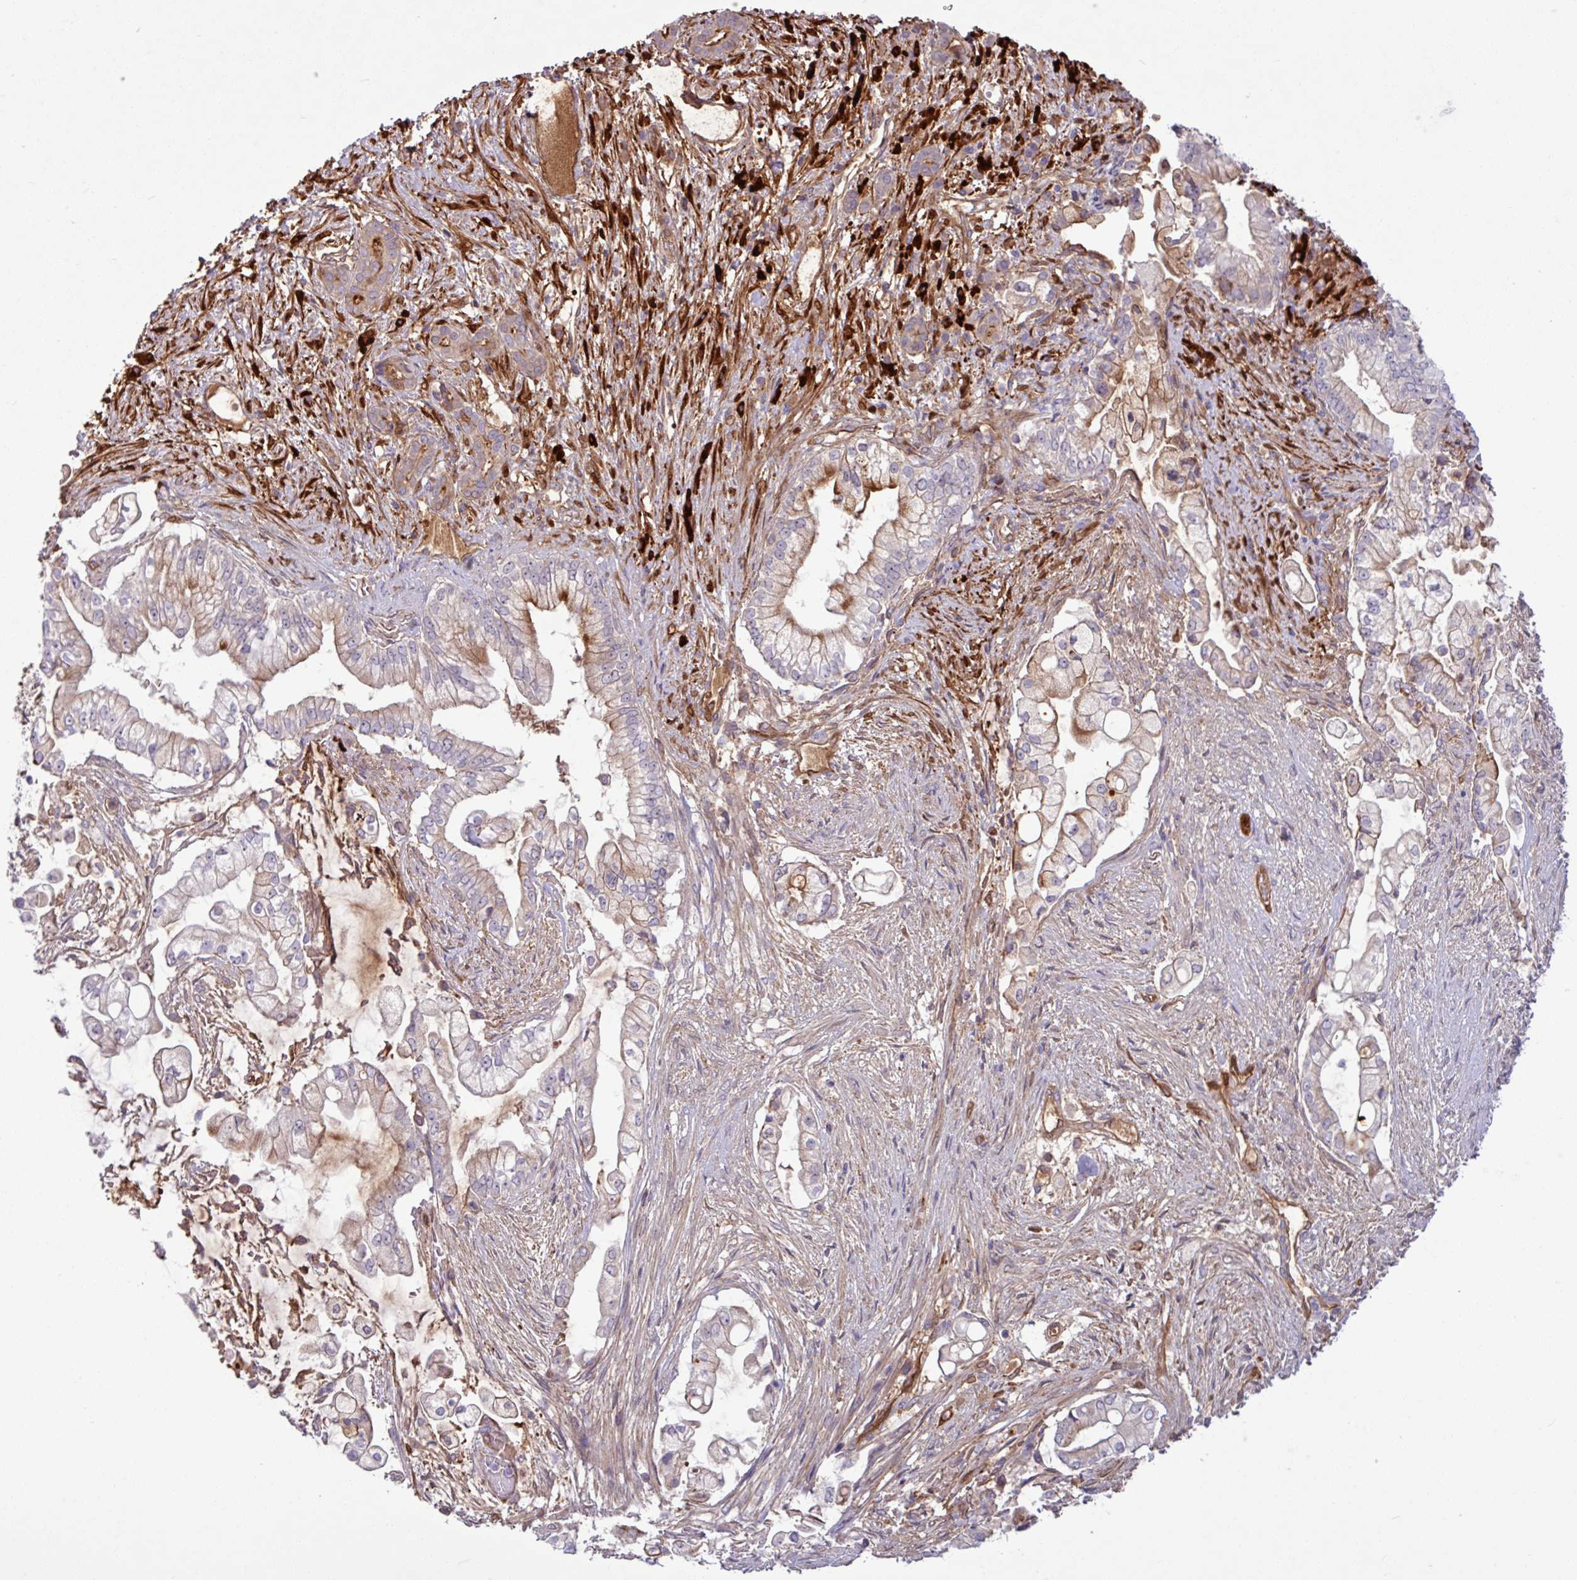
{"staining": {"intensity": "moderate", "quantity": "25%-75%", "location": "cytoplasmic/membranous"}, "tissue": "pancreatic cancer", "cell_type": "Tumor cells", "image_type": "cancer", "snomed": [{"axis": "morphology", "description": "Adenocarcinoma, NOS"}, {"axis": "topography", "description": "Pancreas"}], "caption": "Immunohistochemical staining of adenocarcinoma (pancreatic) exhibits medium levels of moderate cytoplasmic/membranous protein staining in approximately 25%-75% of tumor cells.", "gene": "B4GALNT4", "patient": {"sex": "female", "age": 69}}